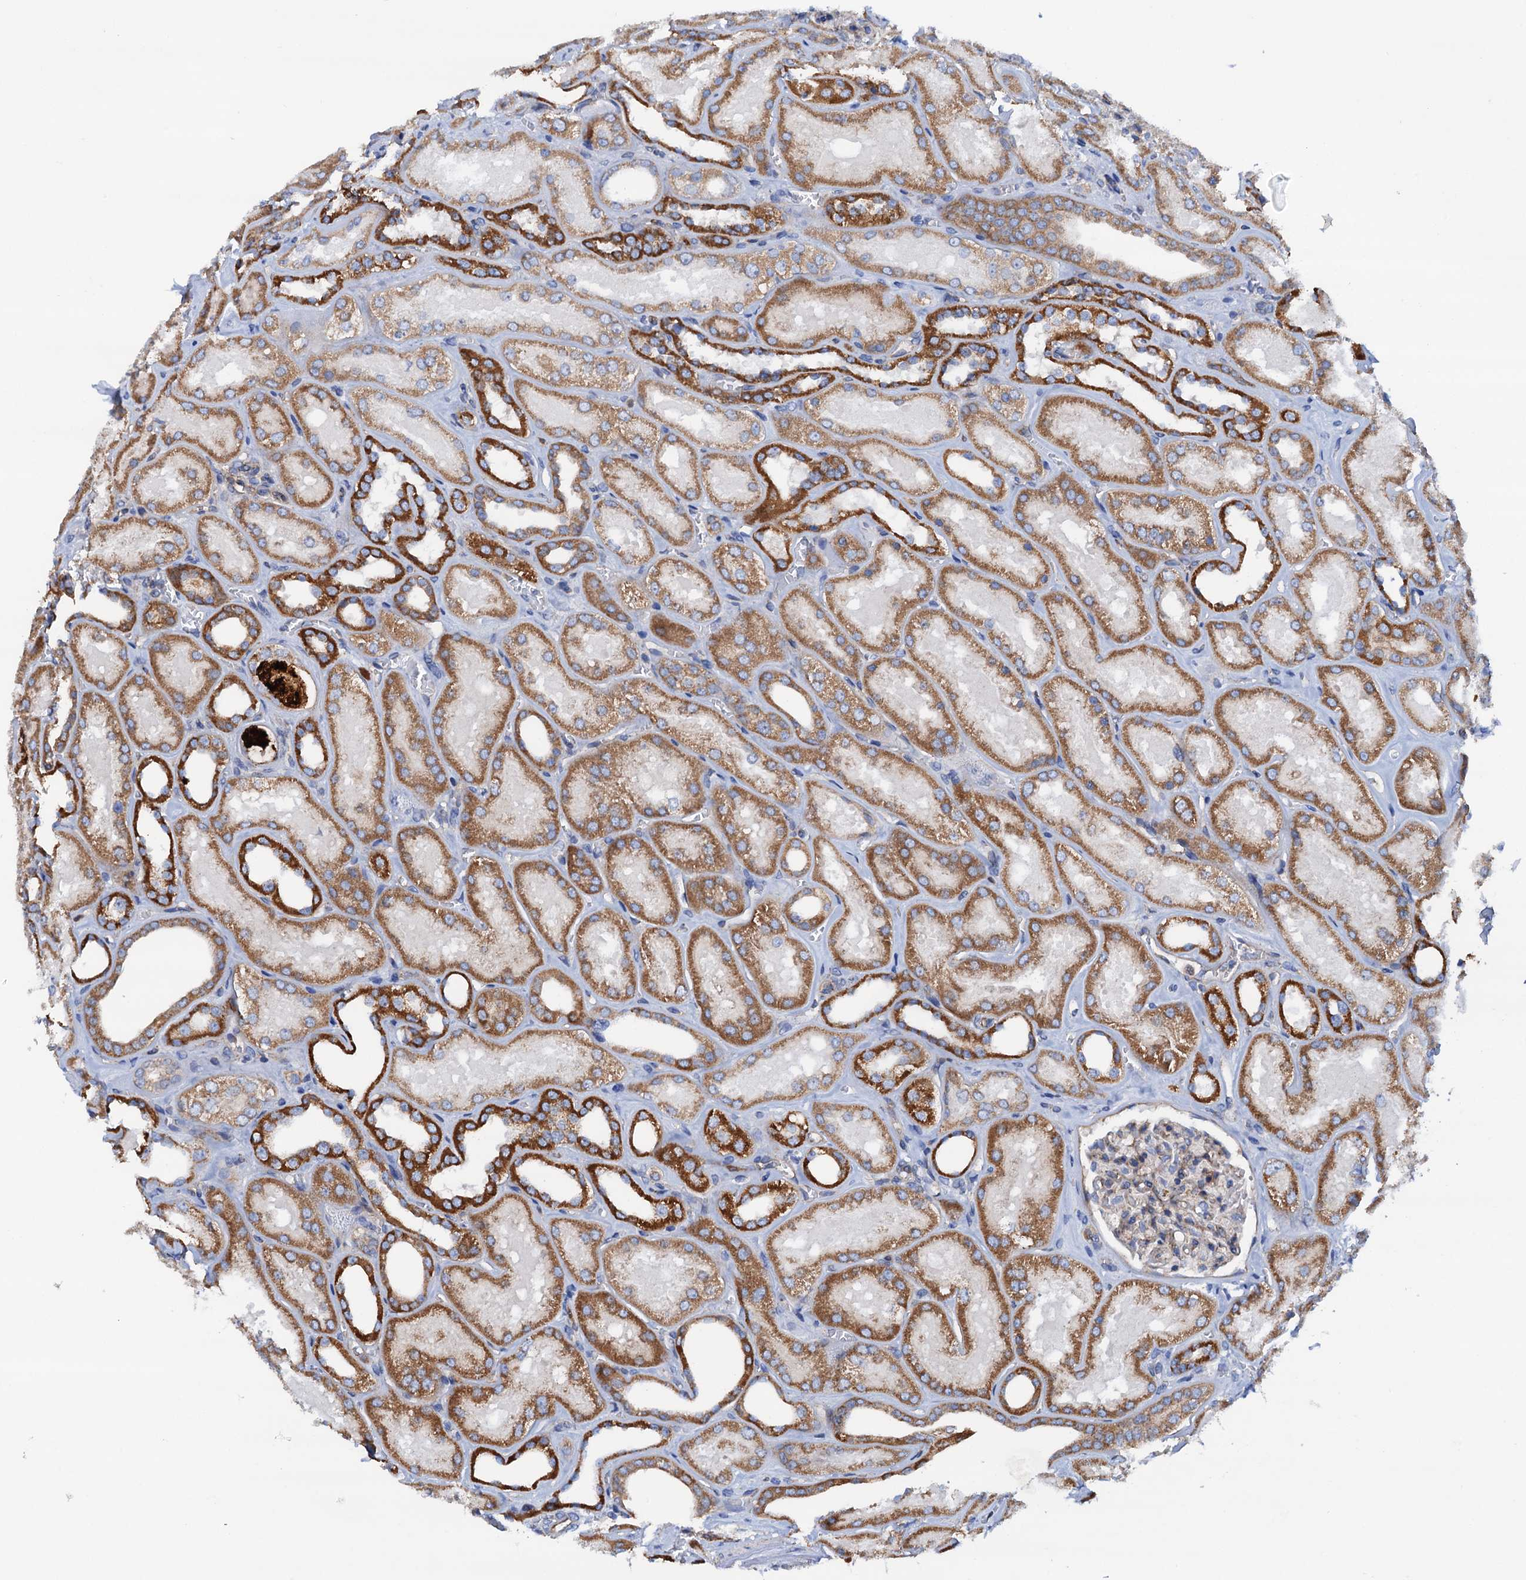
{"staining": {"intensity": "weak", "quantity": "<25%", "location": "cytoplasmic/membranous"}, "tissue": "kidney", "cell_type": "Cells in glomeruli", "image_type": "normal", "snomed": [{"axis": "morphology", "description": "Normal tissue, NOS"}, {"axis": "morphology", "description": "Adenocarcinoma, NOS"}, {"axis": "topography", "description": "Kidney"}], "caption": "Immunohistochemical staining of unremarkable kidney shows no significant positivity in cells in glomeruli.", "gene": "RASSF9", "patient": {"sex": "female", "age": 68}}